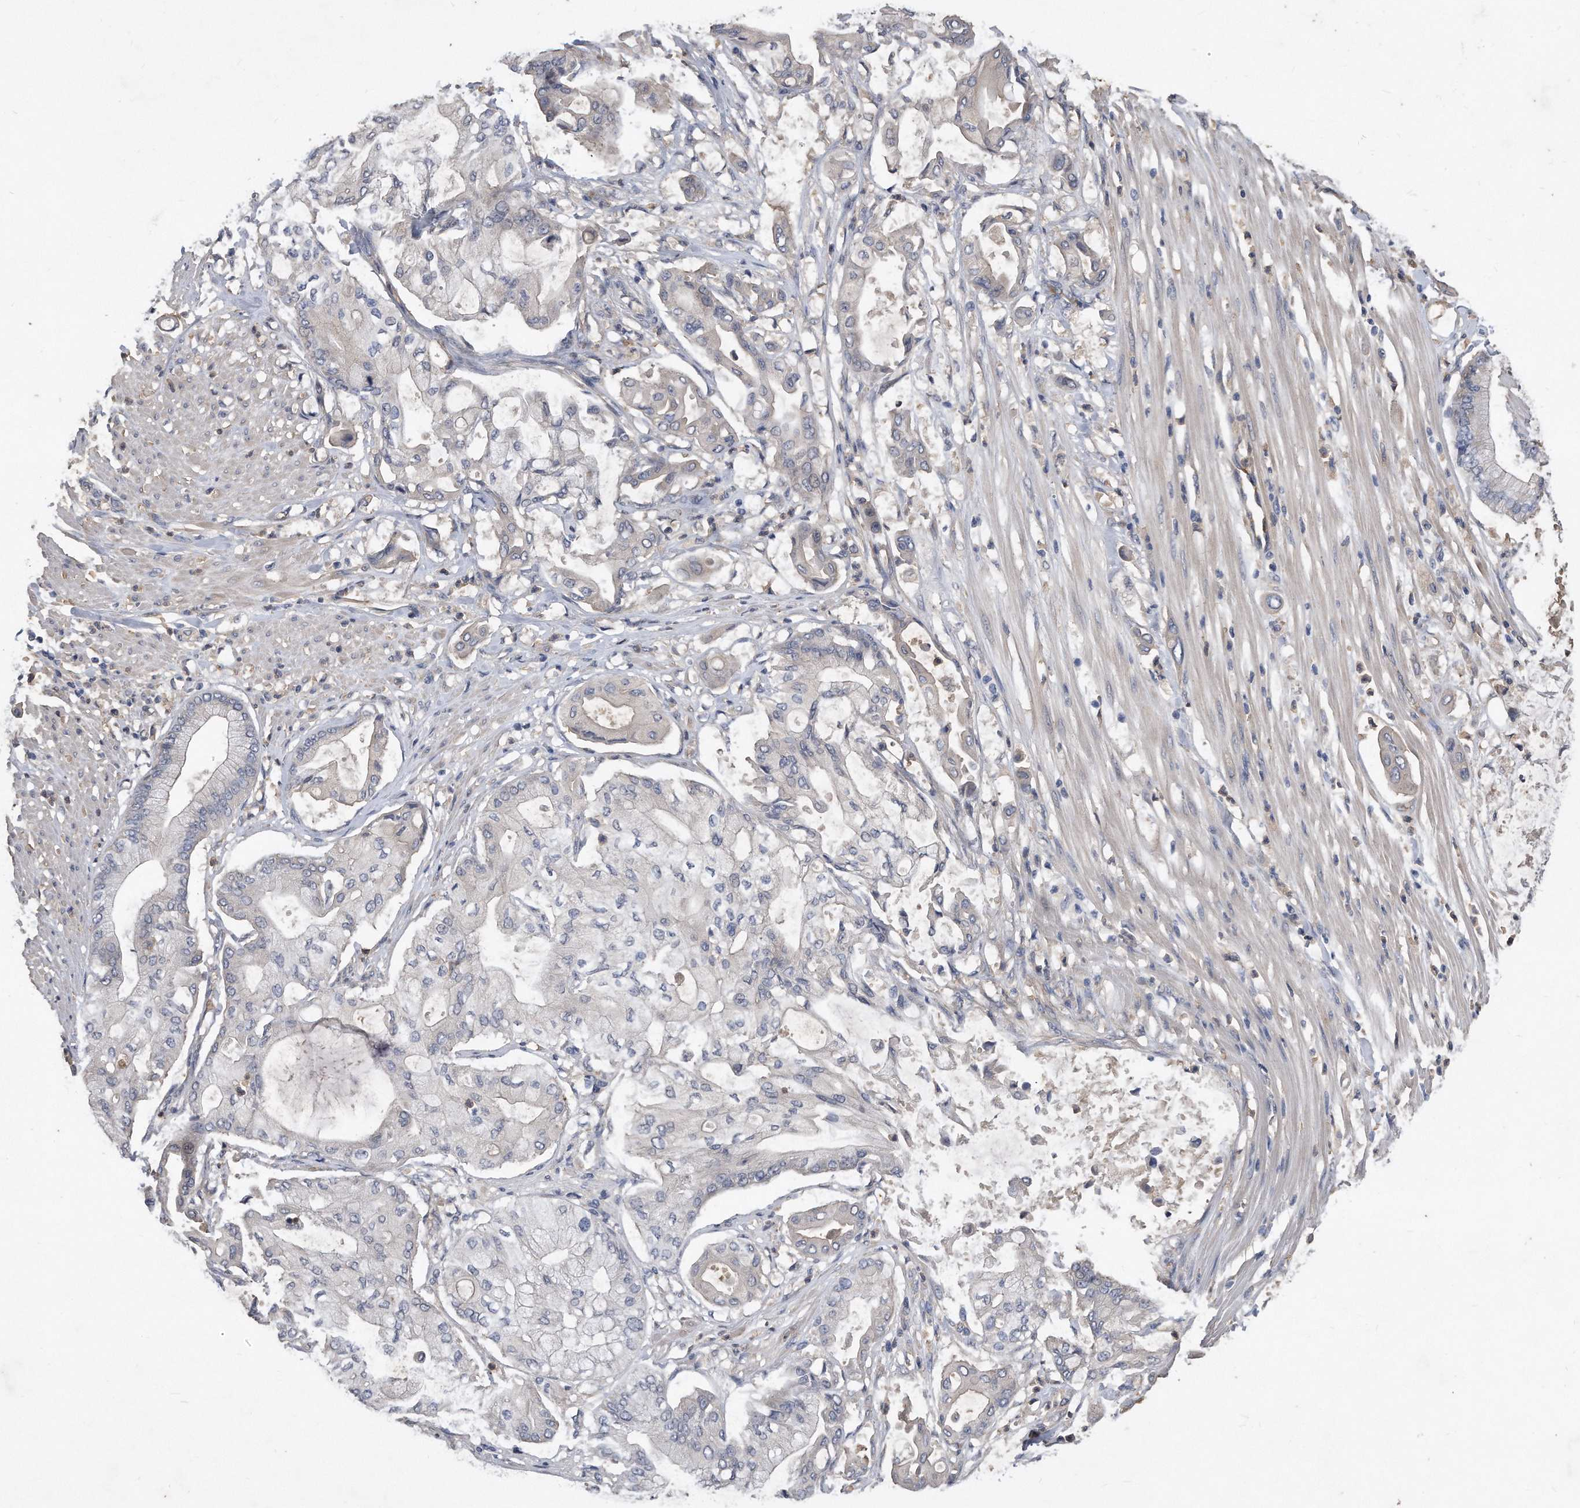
{"staining": {"intensity": "negative", "quantity": "none", "location": "none"}, "tissue": "pancreatic cancer", "cell_type": "Tumor cells", "image_type": "cancer", "snomed": [{"axis": "morphology", "description": "Adenocarcinoma, NOS"}, {"axis": "morphology", "description": "Adenocarcinoma, metastatic, NOS"}, {"axis": "topography", "description": "Lymph node"}, {"axis": "topography", "description": "Pancreas"}, {"axis": "topography", "description": "Duodenum"}], "caption": "Immunohistochemistry (IHC) micrograph of pancreatic metastatic adenocarcinoma stained for a protein (brown), which reveals no staining in tumor cells.", "gene": "HOMER3", "patient": {"sex": "female", "age": 64}}